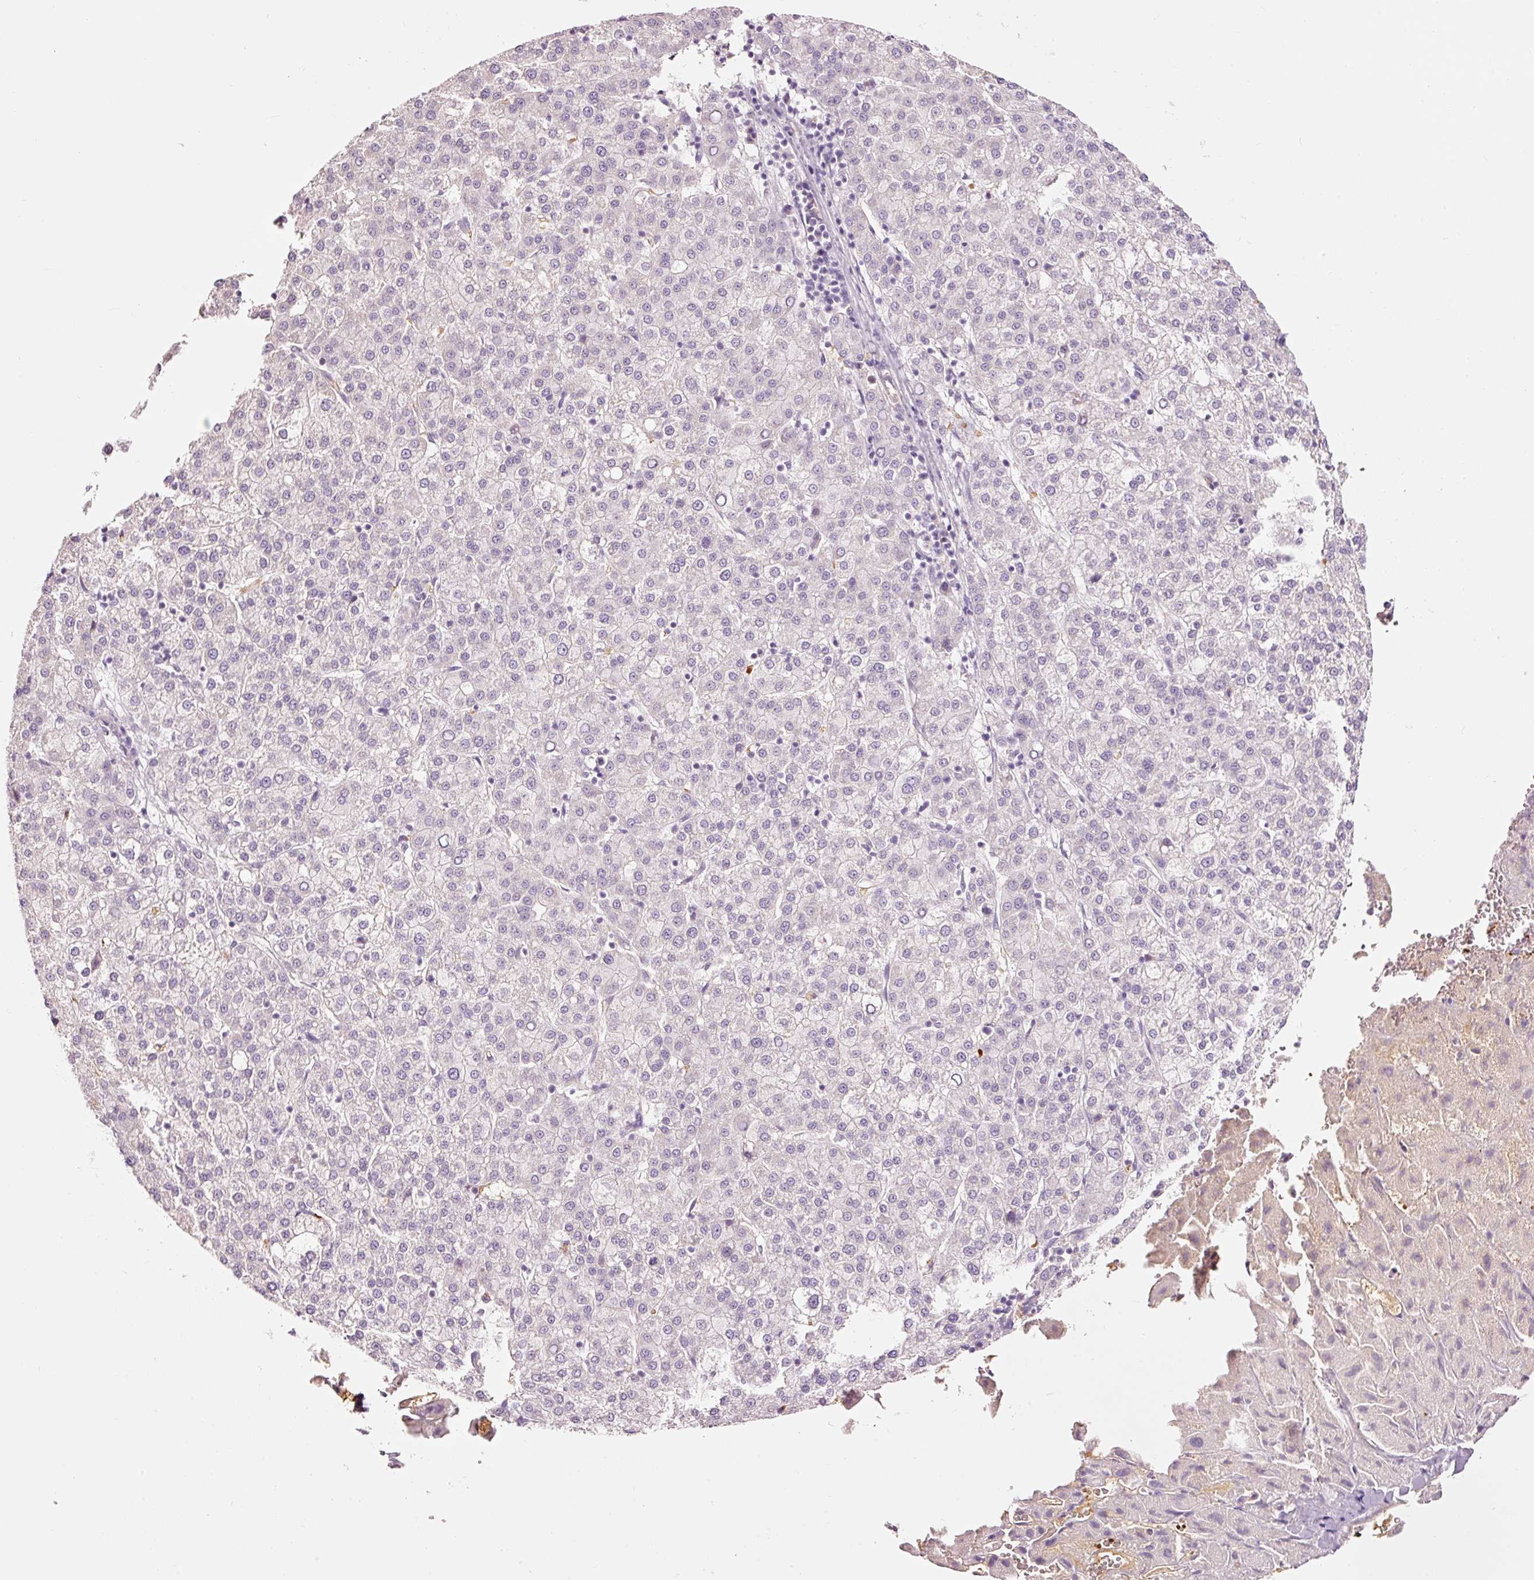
{"staining": {"intensity": "negative", "quantity": "none", "location": "none"}, "tissue": "liver cancer", "cell_type": "Tumor cells", "image_type": "cancer", "snomed": [{"axis": "morphology", "description": "Carcinoma, Hepatocellular, NOS"}, {"axis": "topography", "description": "Liver"}], "caption": "A high-resolution photomicrograph shows IHC staining of liver cancer, which exhibits no significant positivity in tumor cells.", "gene": "LDHAL6B", "patient": {"sex": "female", "age": 58}}